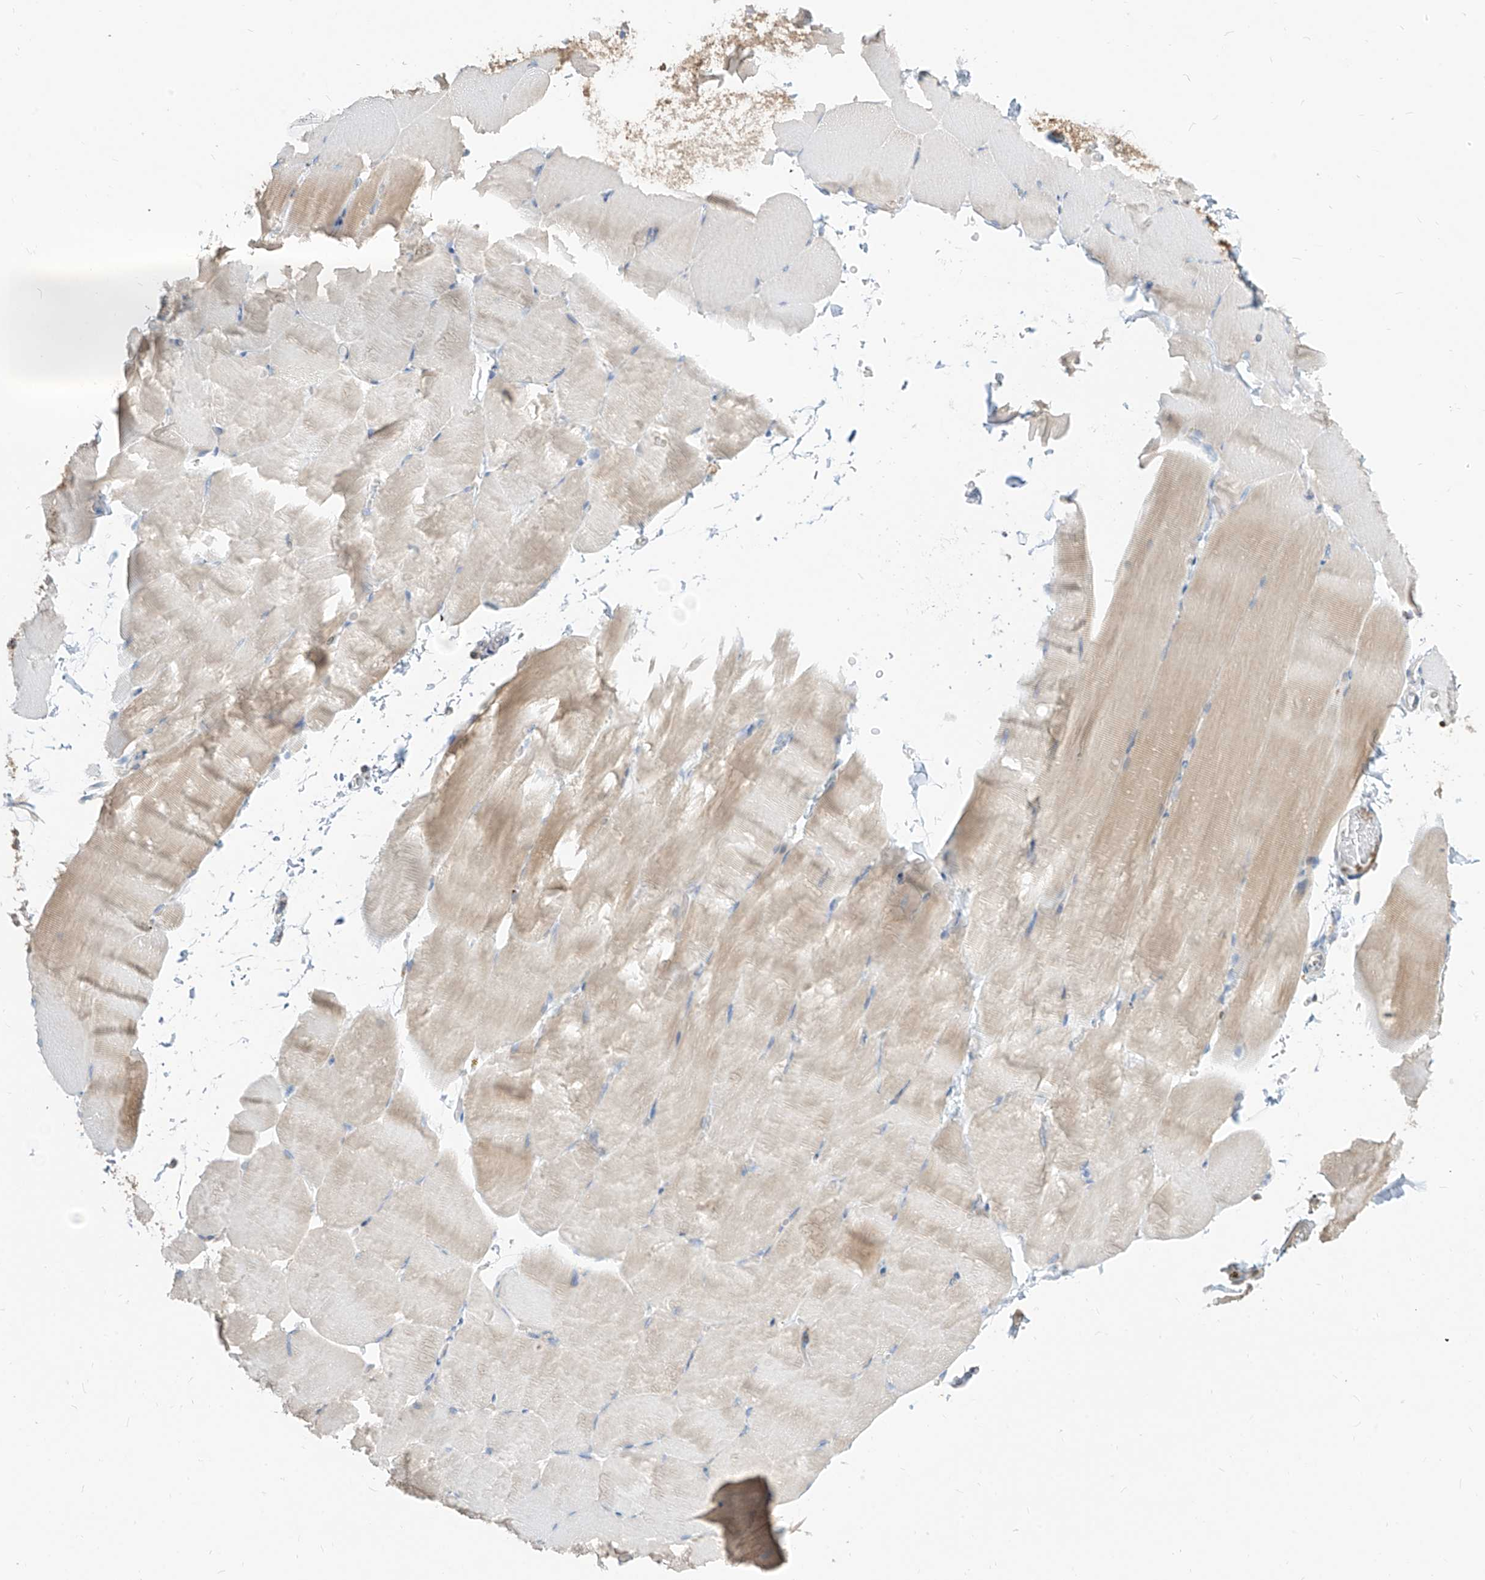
{"staining": {"intensity": "weak", "quantity": "<25%", "location": "cytoplasmic/membranous"}, "tissue": "skeletal muscle", "cell_type": "Myocytes", "image_type": "normal", "snomed": [{"axis": "morphology", "description": "Normal tissue, NOS"}, {"axis": "topography", "description": "Skeletal muscle"}, {"axis": "topography", "description": "Parathyroid gland"}], "caption": "DAB (3,3'-diaminobenzidine) immunohistochemical staining of benign human skeletal muscle displays no significant positivity in myocytes.", "gene": "ETHE1", "patient": {"sex": "female", "age": 37}}